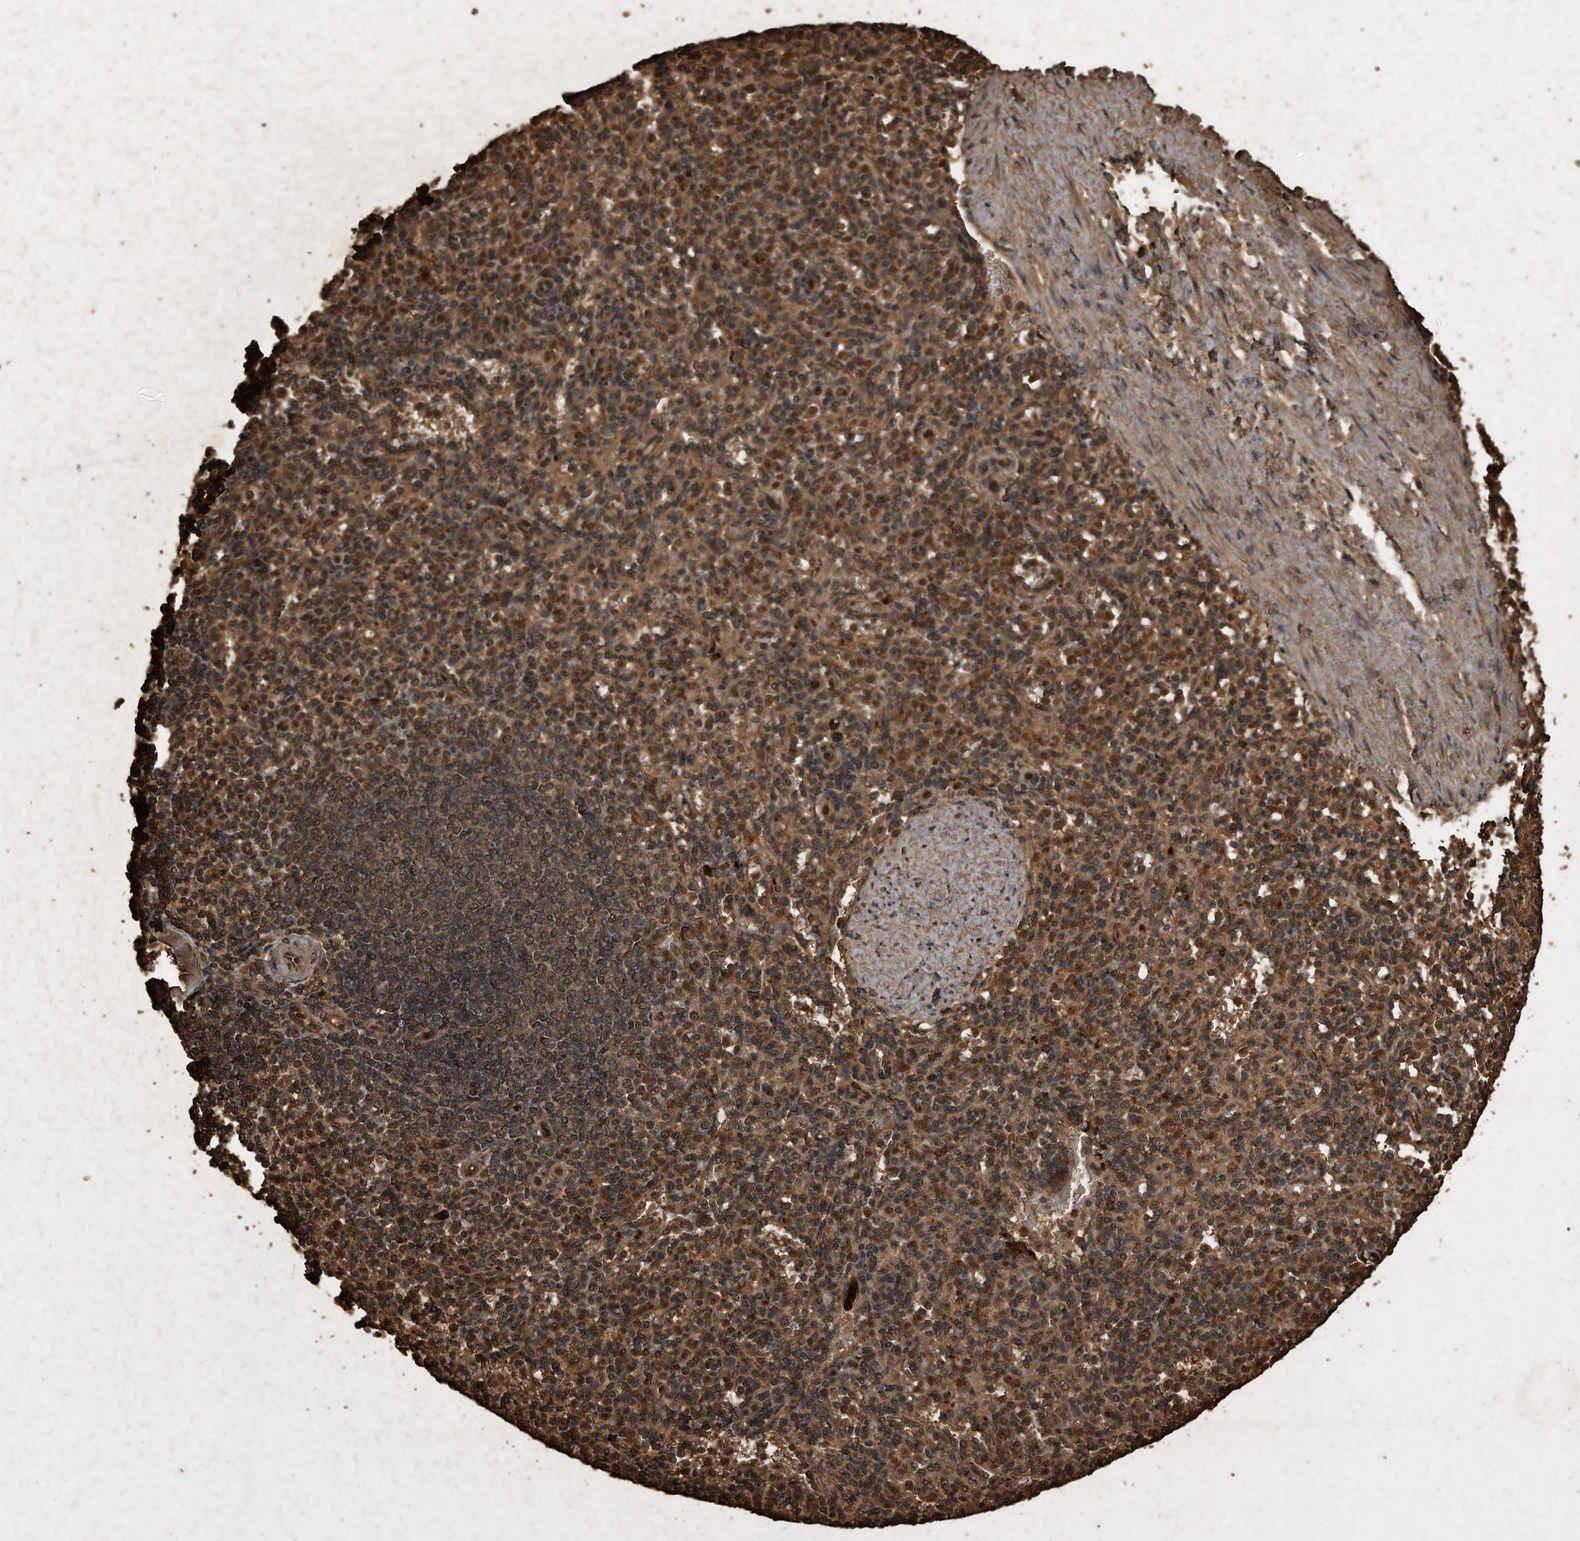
{"staining": {"intensity": "moderate", "quantity": ">75%", "location": "cytoplasmic/membranous"}, "tissue": "spleen", "cell_type": "Cells in red pulp", "image_type": "normal", "snomed": [{"axis": "morphology", "description": "Normal tissue, NOS"}, {"axis": "topography", "description": "Spleen"}], "caption": "Spleen stained for a protein shows moderate cytoplasmic/membranous positivity in cells in red pulp. (Stains: DAB (3,3'-diaminobenzidine) in brown, nuclei in blue, Microscopy: brightfield microscopy at high magnification).", "gene": "CFLAR", "patient": {"sex": "female", "age": 74}}